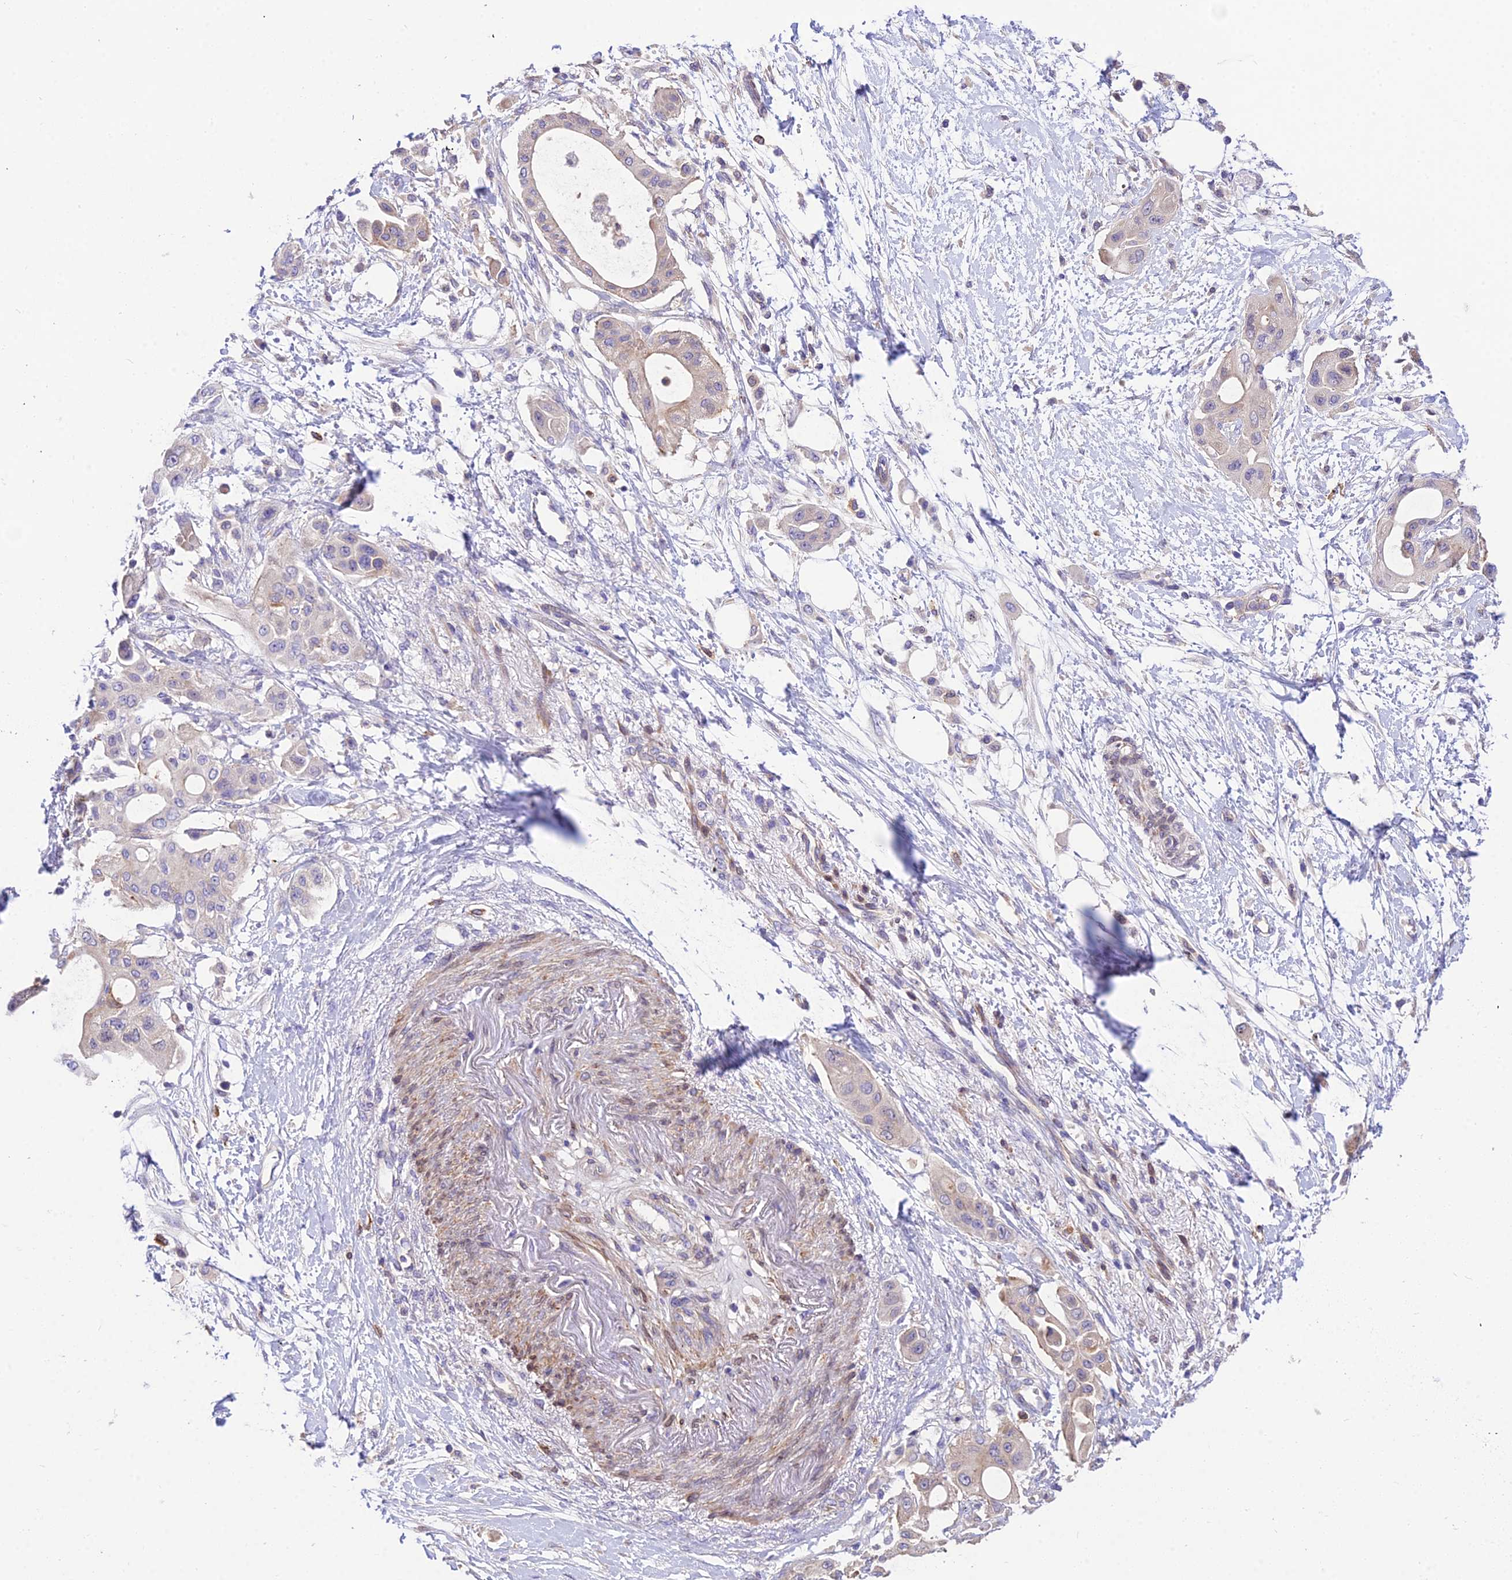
{"staining": {"intensity": "weak", "quantity": "25%-75%", "location": "cytoplasmic/membranous"}, "tissue": "pancreatic cancer", "cell_type": "Tumor cells", "image_type": "cancer", "snomed": [{"axis": "morphology", "description": "Adenocarcinoma, NOS"}, {"axis": "topography", "description": "Pancreas"}], "caption": "Immunohistochemical staining of adenocarcinoma (pancreatic) exhibits weak cytoplasmic/membranous protein positivity in approximately 25%-75% of tumor cells.", "gene": "TRIM43B", "patient": {"sex": "male", "age": 68}}